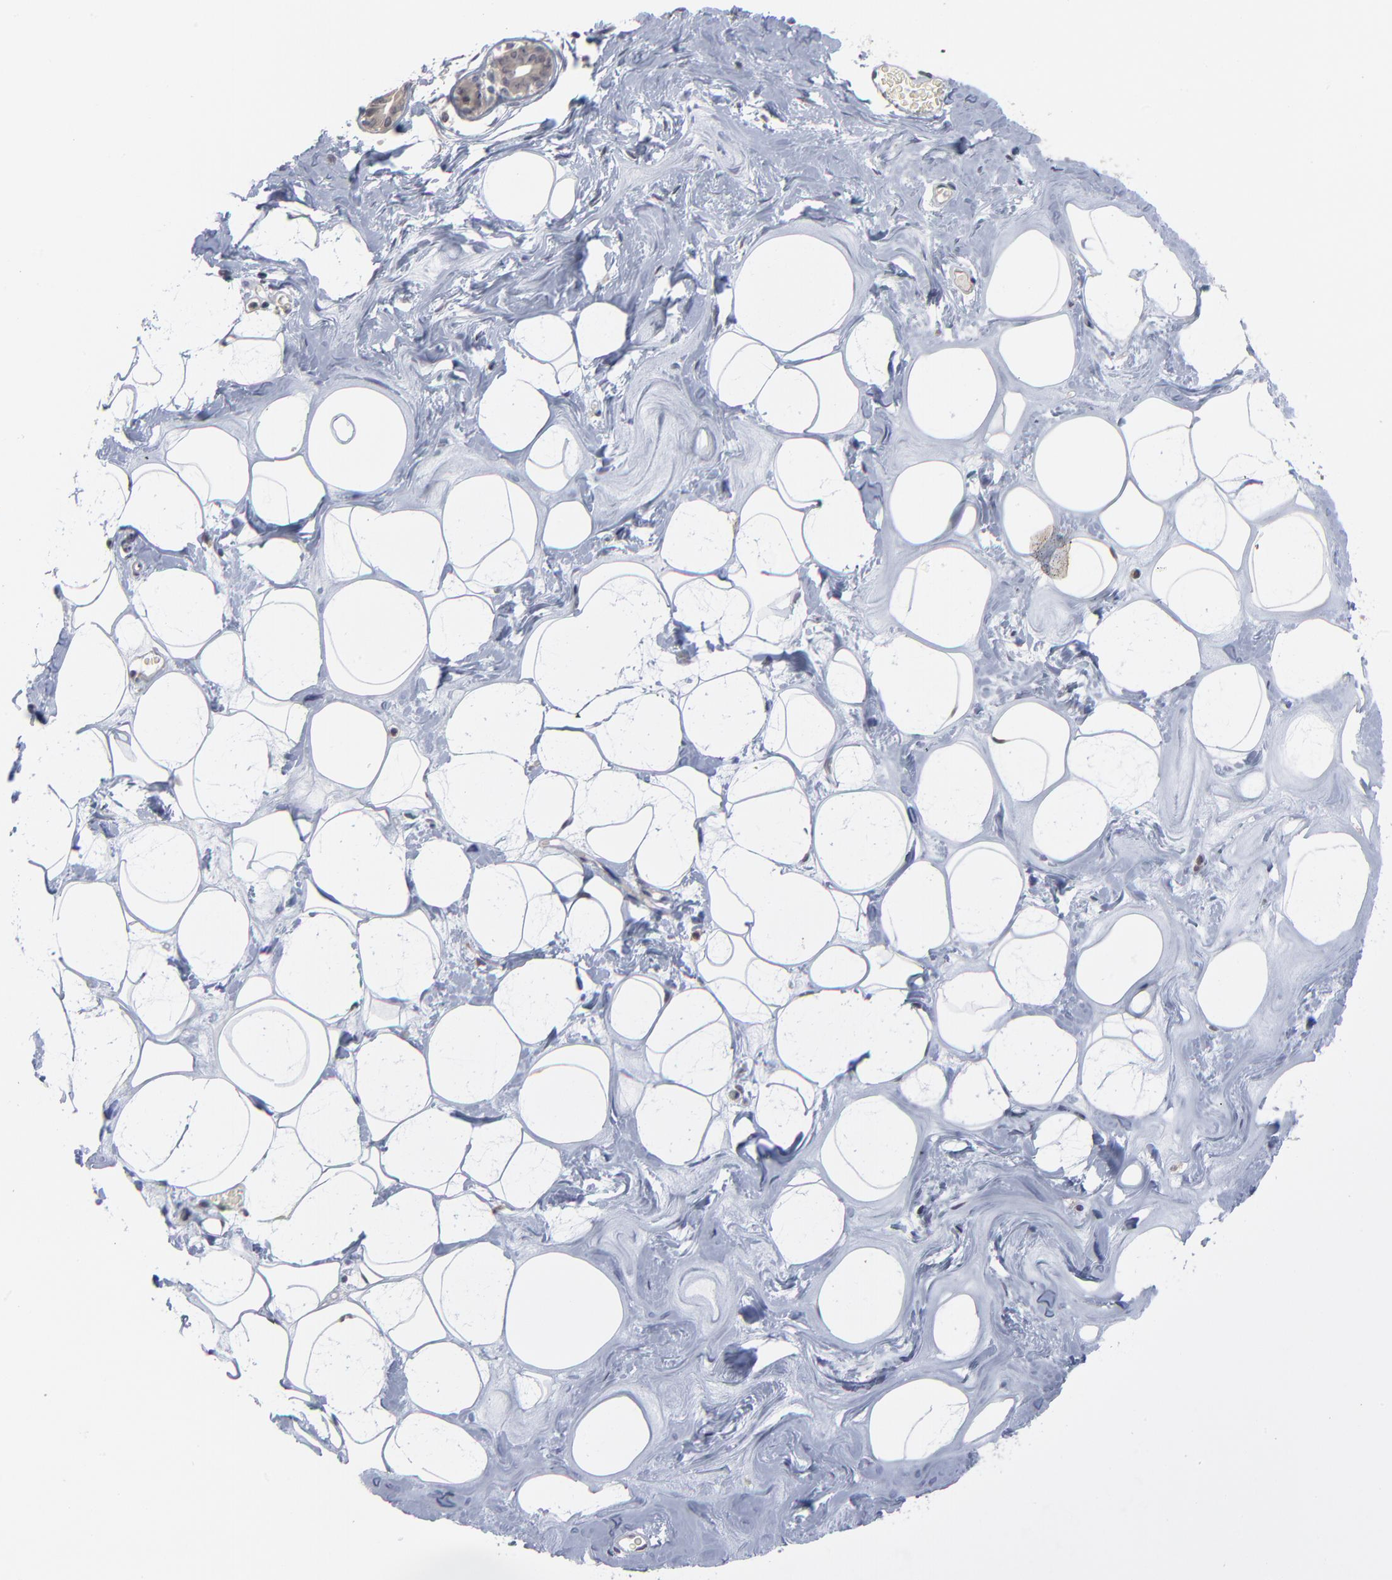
{"staining": {"intensity": "negative", "quantity": "none", "location": "none"}, "tissue": "breast", "cell_type": "Adipocytes", "image_type": "normal", "snomed": [{"axis": "morphology", "description": "Normal tissue, NOS"}, {"axis": "morphology", "description": "Fibrosis, NOS"}, {"axis": "topography", "description": "Breast"}], "caption": "IHC image of normal human breast stained for a protein (brown), which shows no staining in adipocytes. (Stains: DAB (3,3'-diaminobenzidine) immunohistochemistry (IHC) with hematoxylin counter stain, Microscopy: brightfield microscopy at high magnification).", "gene": "MAGEA10", "patient": {"sex": "female", "age": 39}}